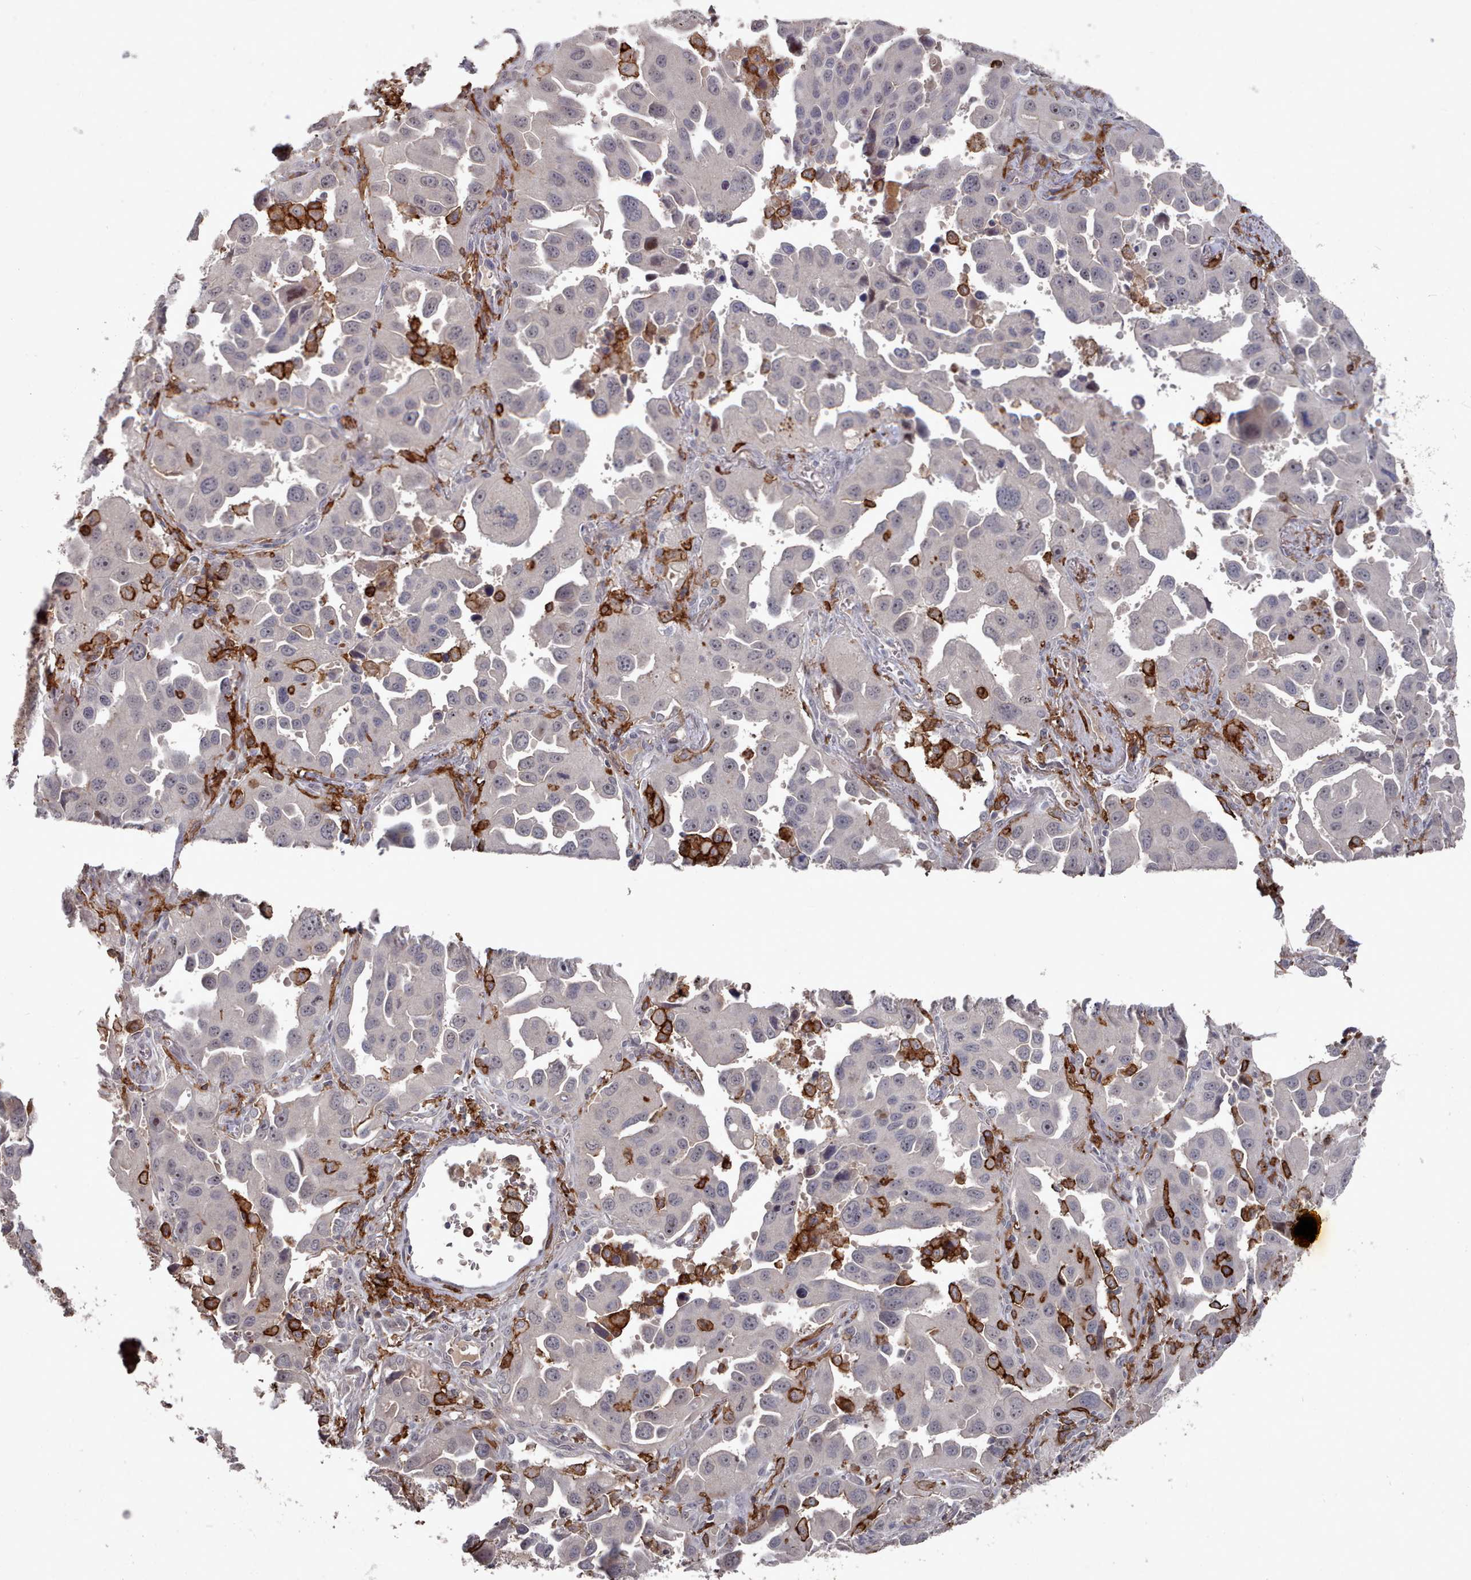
{"staining": {"intensity": "negative", "quantity": "none", "location": "none"}, "tissue": "lung cancer", "cell_type": "Tumor cells", "image_type": "cancer", "snomed": [{"axis": "morphology", "description": "Adenocarcinoma, NOS"}, {"axis": "topography", "description": "Lung"}], "caption": "High power microscopy image of an immunohistochemistry (IHC) image of lung cancer (adenocarcinoma), revealing no significant expression in tumor cells.", "gene": "COL8A2", "patient": {"sex": "male", "age": 66}}